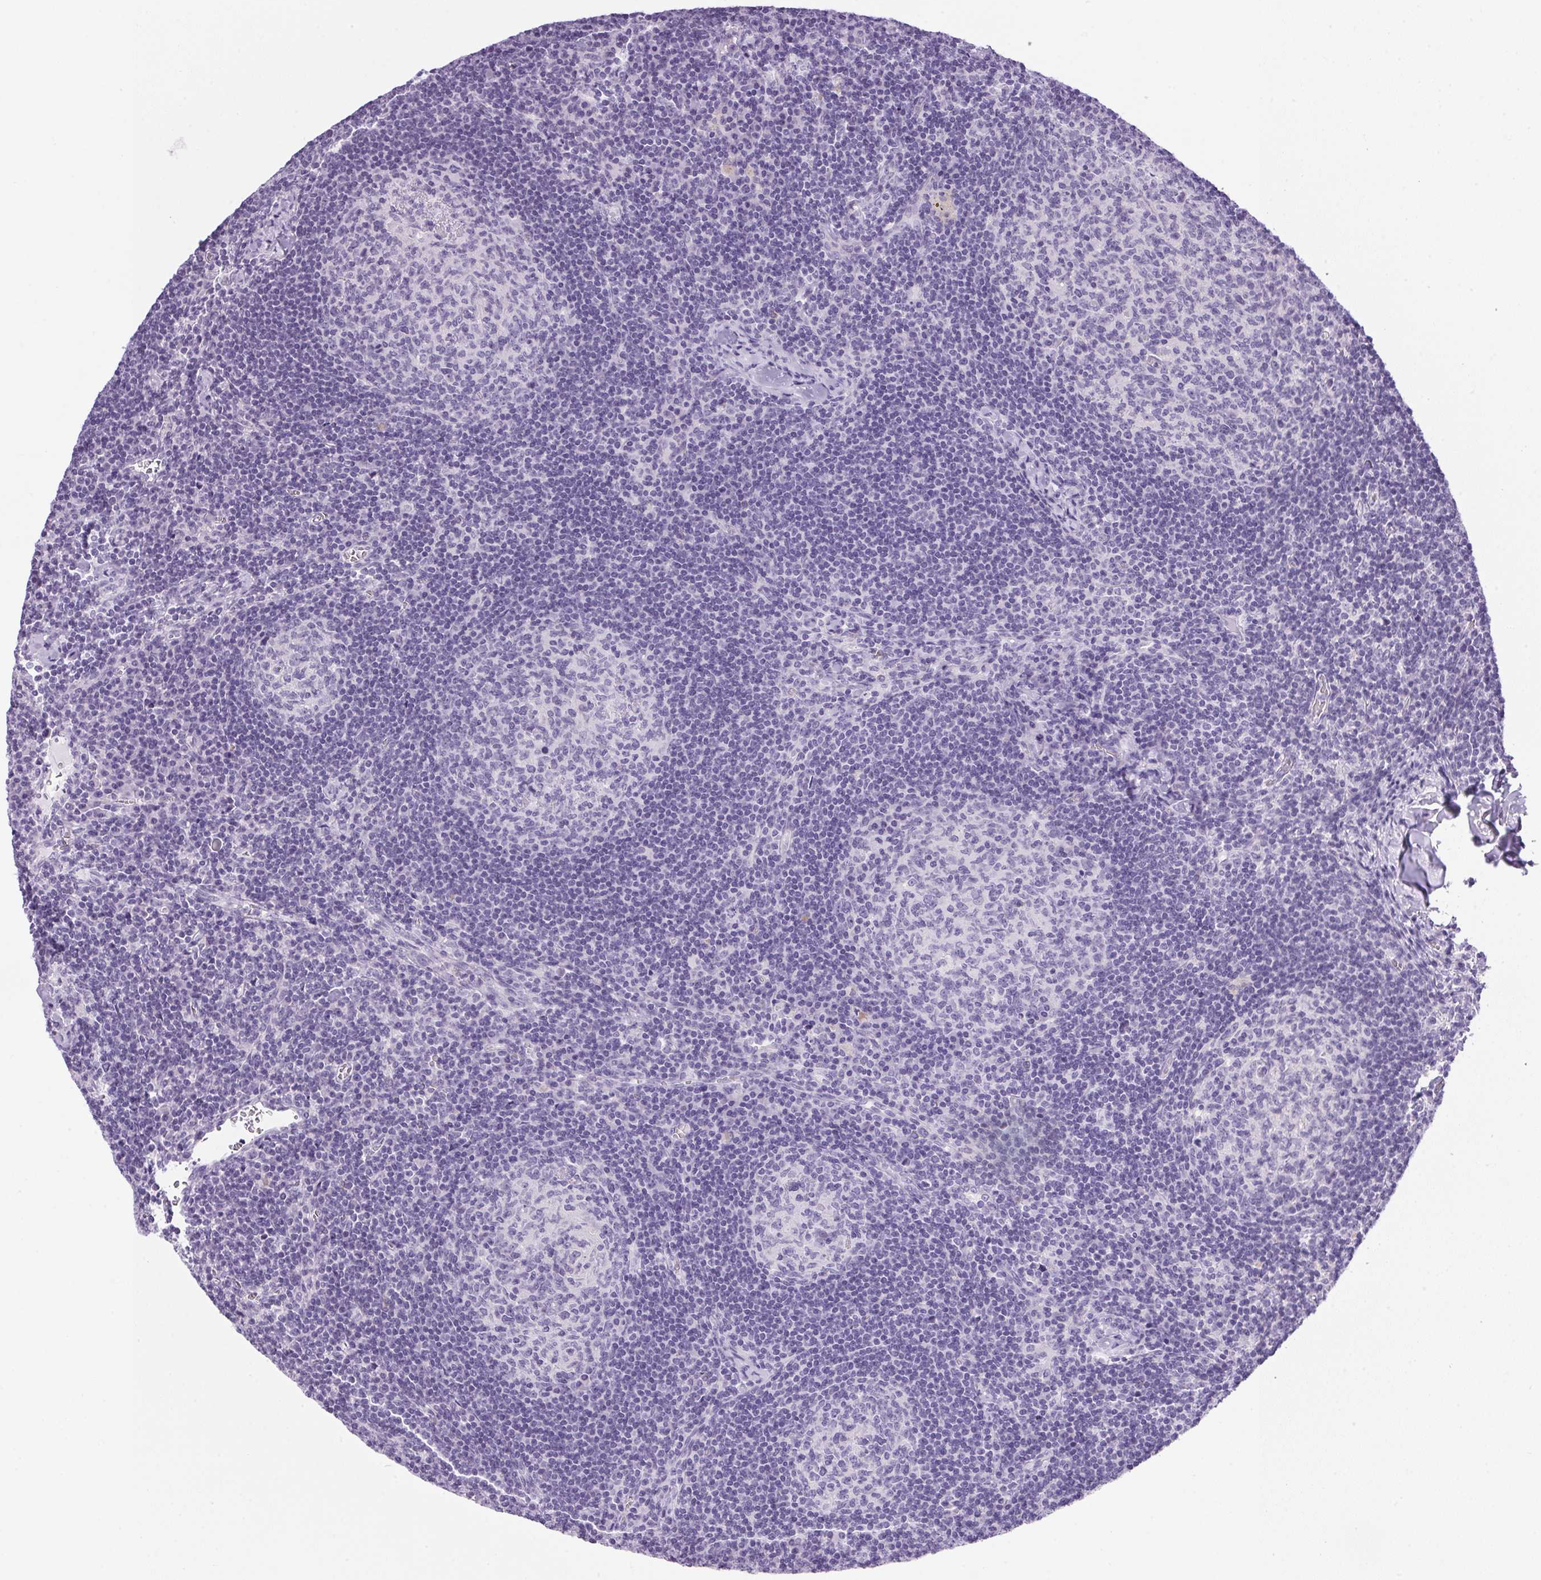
{"staining": {"intensity": "negative", "quantity": "none", "location": "none"}, "tissue": "lymph node", "cell_type": "Germinal center cells", "image_type": "normal", "snomed": [{"axis": "morphology", "description": "Normal tissue, NOS"}, {"axis": "topography", "description": "Lymph node"}], "caption": "Protein analysis of normal lymph node displays no significant expression in germinal center cells. (Immunohistochemistry, brightfield microscopy, high magnification).", "gene": "ATP6V0A4", "patient": {"sex": "male", "age": 67}}